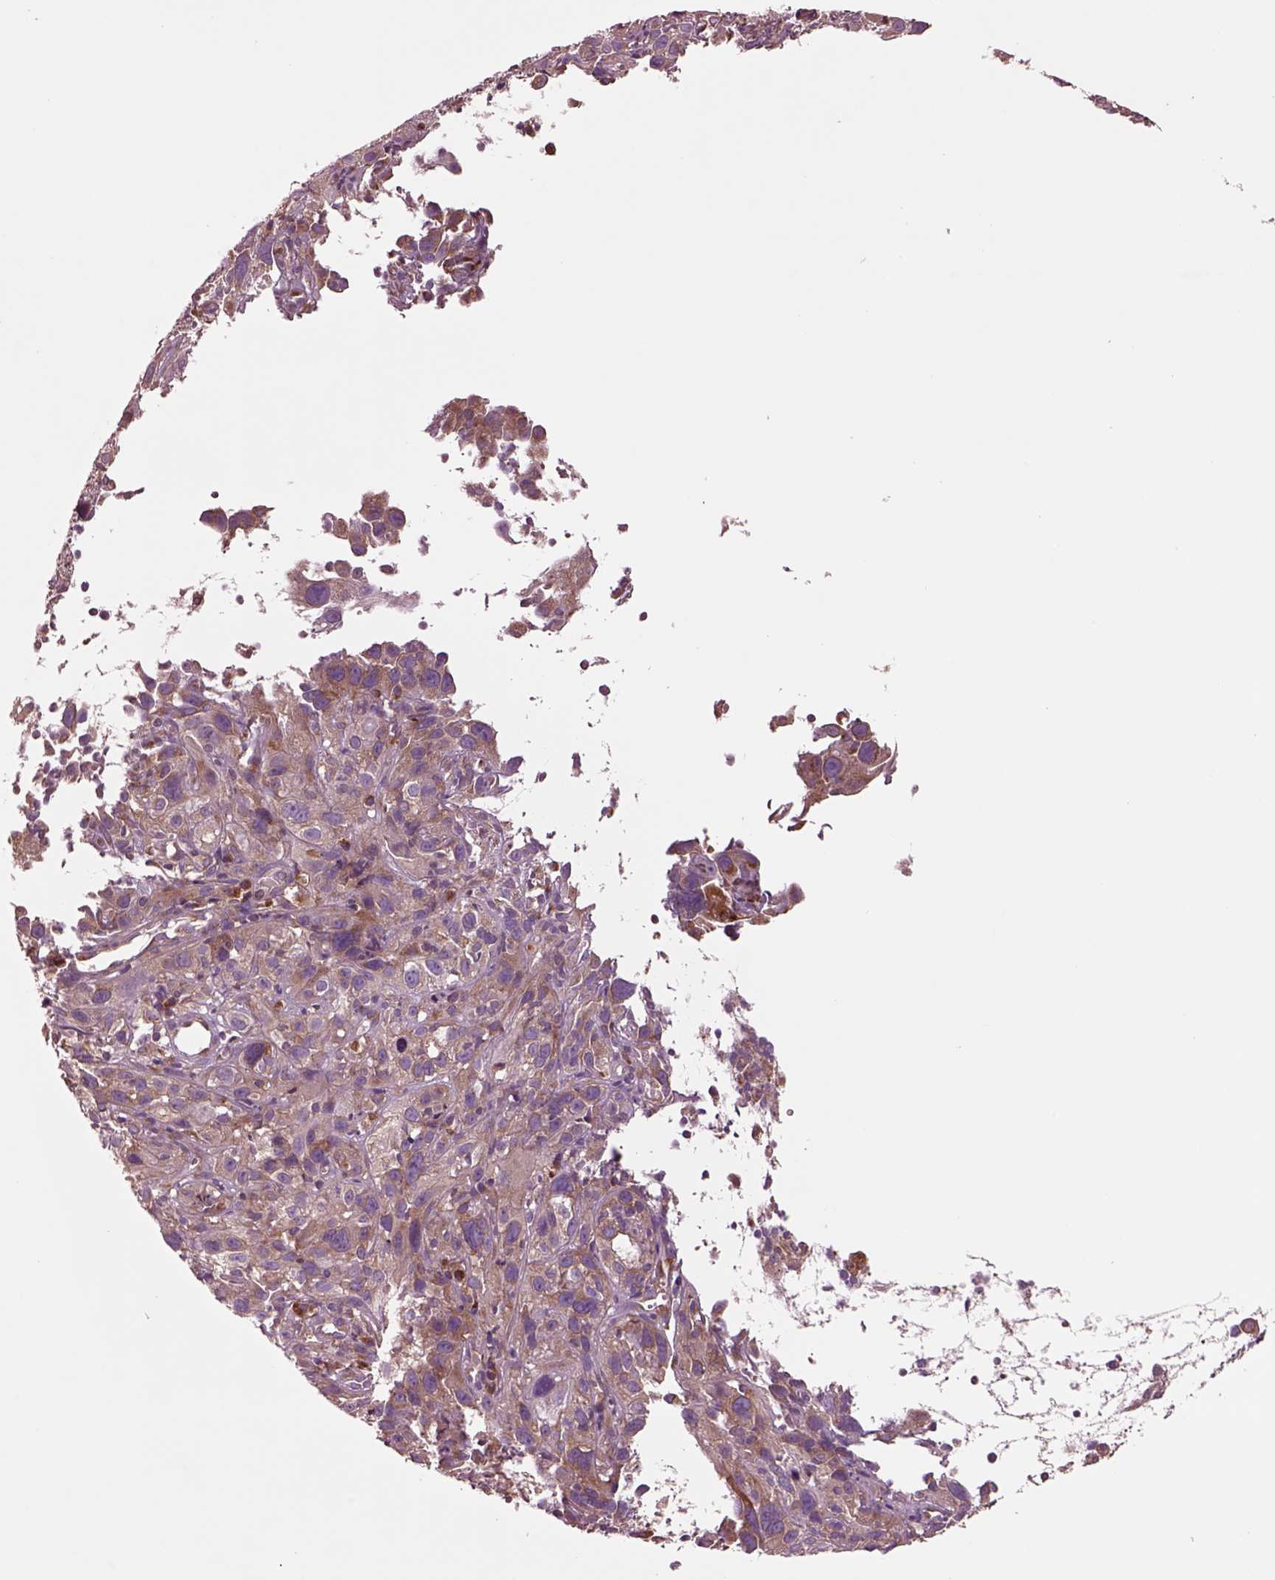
{"staining": {"intensity": "moderate", "quantity": ">75%", "location": "cytoplasmic/membranous"}, "tissue": "cervical cancer", "cell_type": "Tumor cells", "image_type": "cancer", "snomed": [{"axis": "morphology", "description": "Squamous cell carcinoma, NOS"}, {"axis": "topography", "description": "Cervix"}], "caption": "Immunohistochemistry (IHC) image of neoplastic tissue: human squamous cell carcinoma (cervical) stained using IHC reveals medium levels of moderate protein expression localized specifically in the cytoplasmic/membranous of tumor cells, appearing as a cytoplasmic/membranous brown color.", "gene": "SEC23A", "patient": {"sex": "female", "age": 37}}